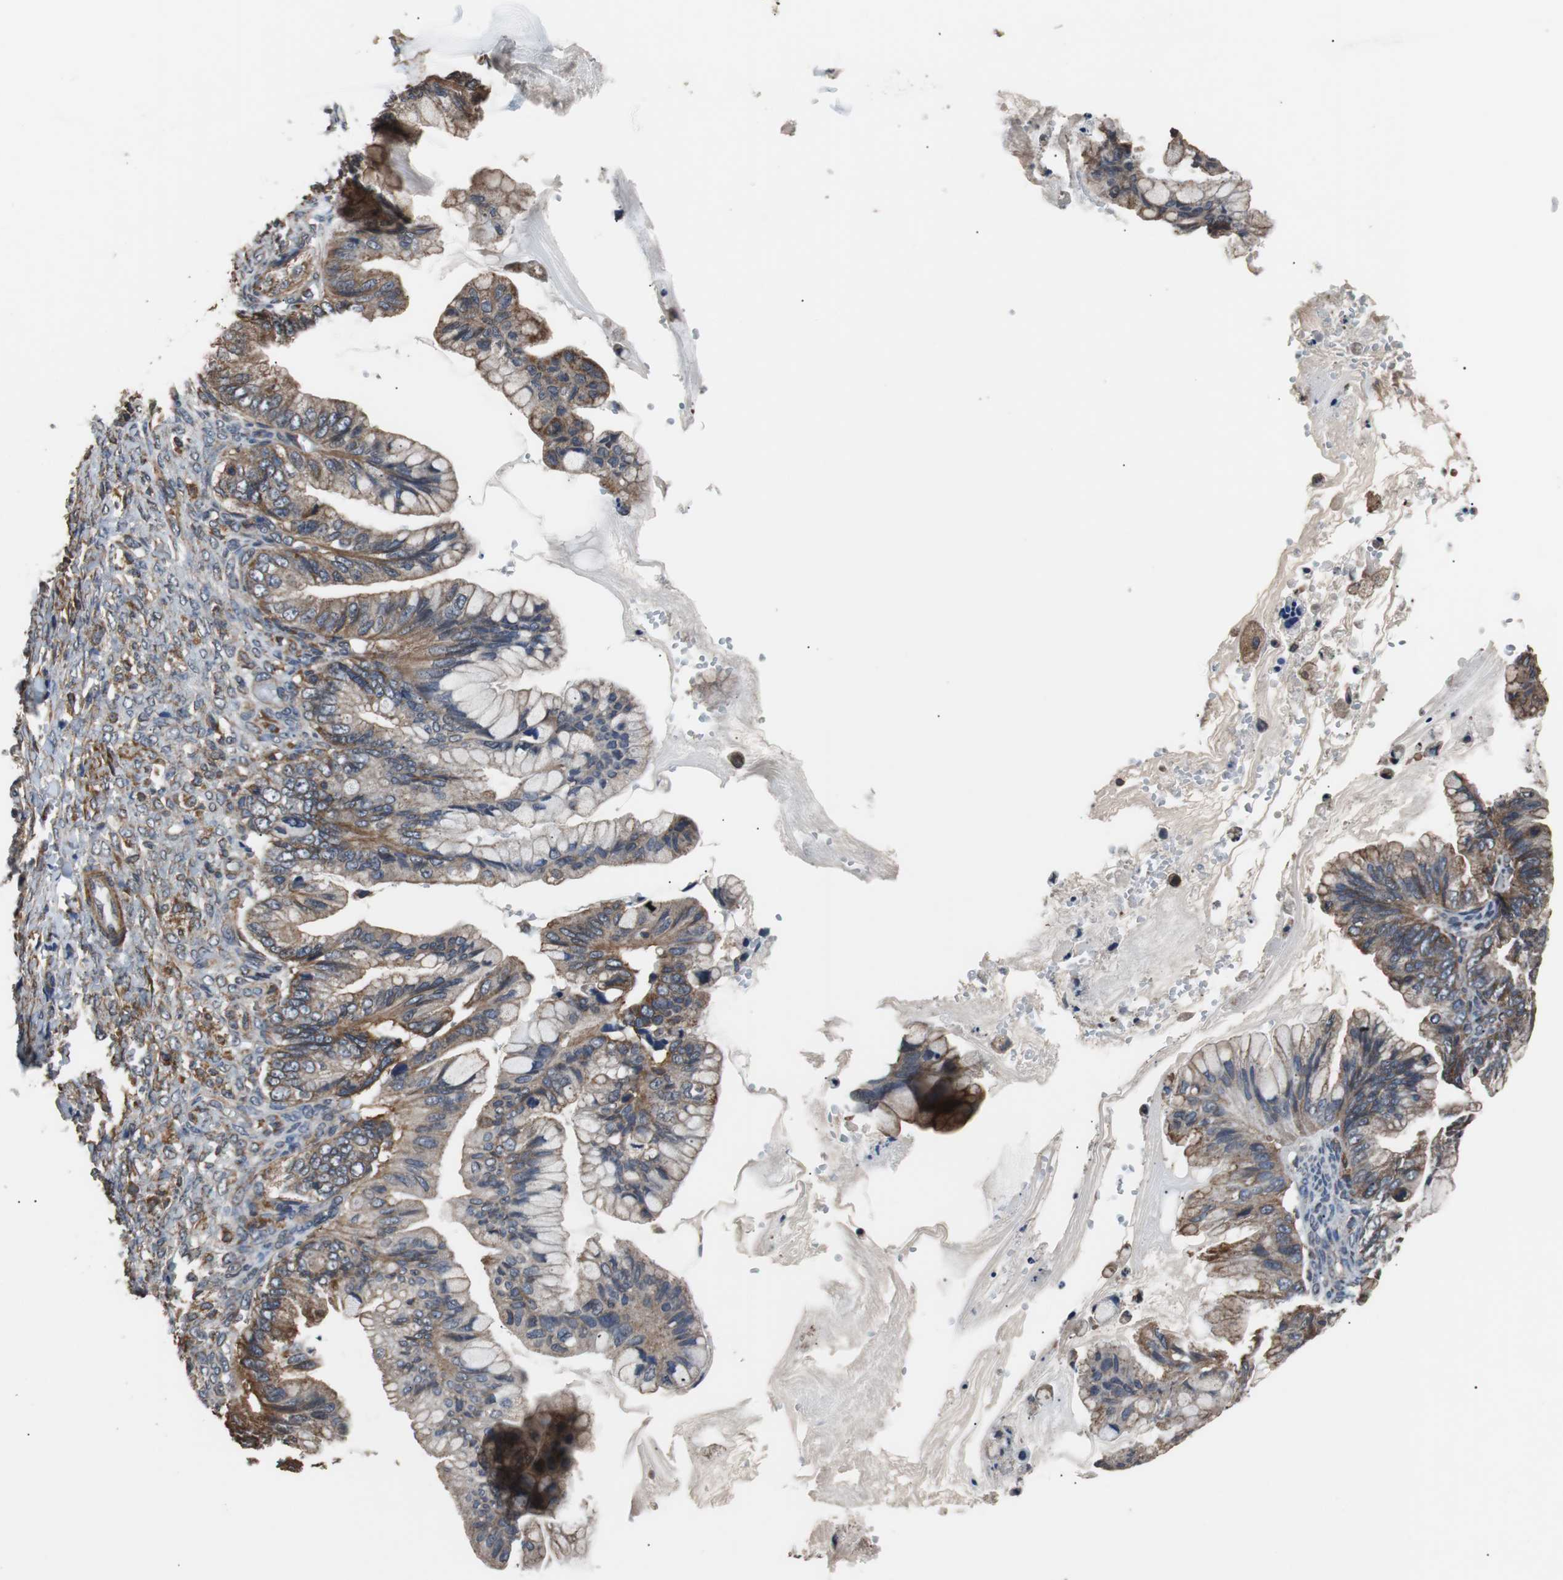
{"staining": {"intensity": "strong", "quantity": ">75%", "location": "cytoplasmic/membranous"}, "tissue": "ovarian cancer", "cell_type": "Tumor cells", "image_type": "cancer", "snomed": [{"axis": "morphology", "description": "Cystadenocarcinoma, mucinous, NOS"}, {"axis": "topography", "description": "Ovary"}], "caption": "Tumor cells show strong cytoplasmic/membranous positivity in approximately >75% of cells in ovarian cancer (mucinous cystadenocarcinoma).", "gene": "PITRM1", "patient": {"sex": "female", "age": 36}}